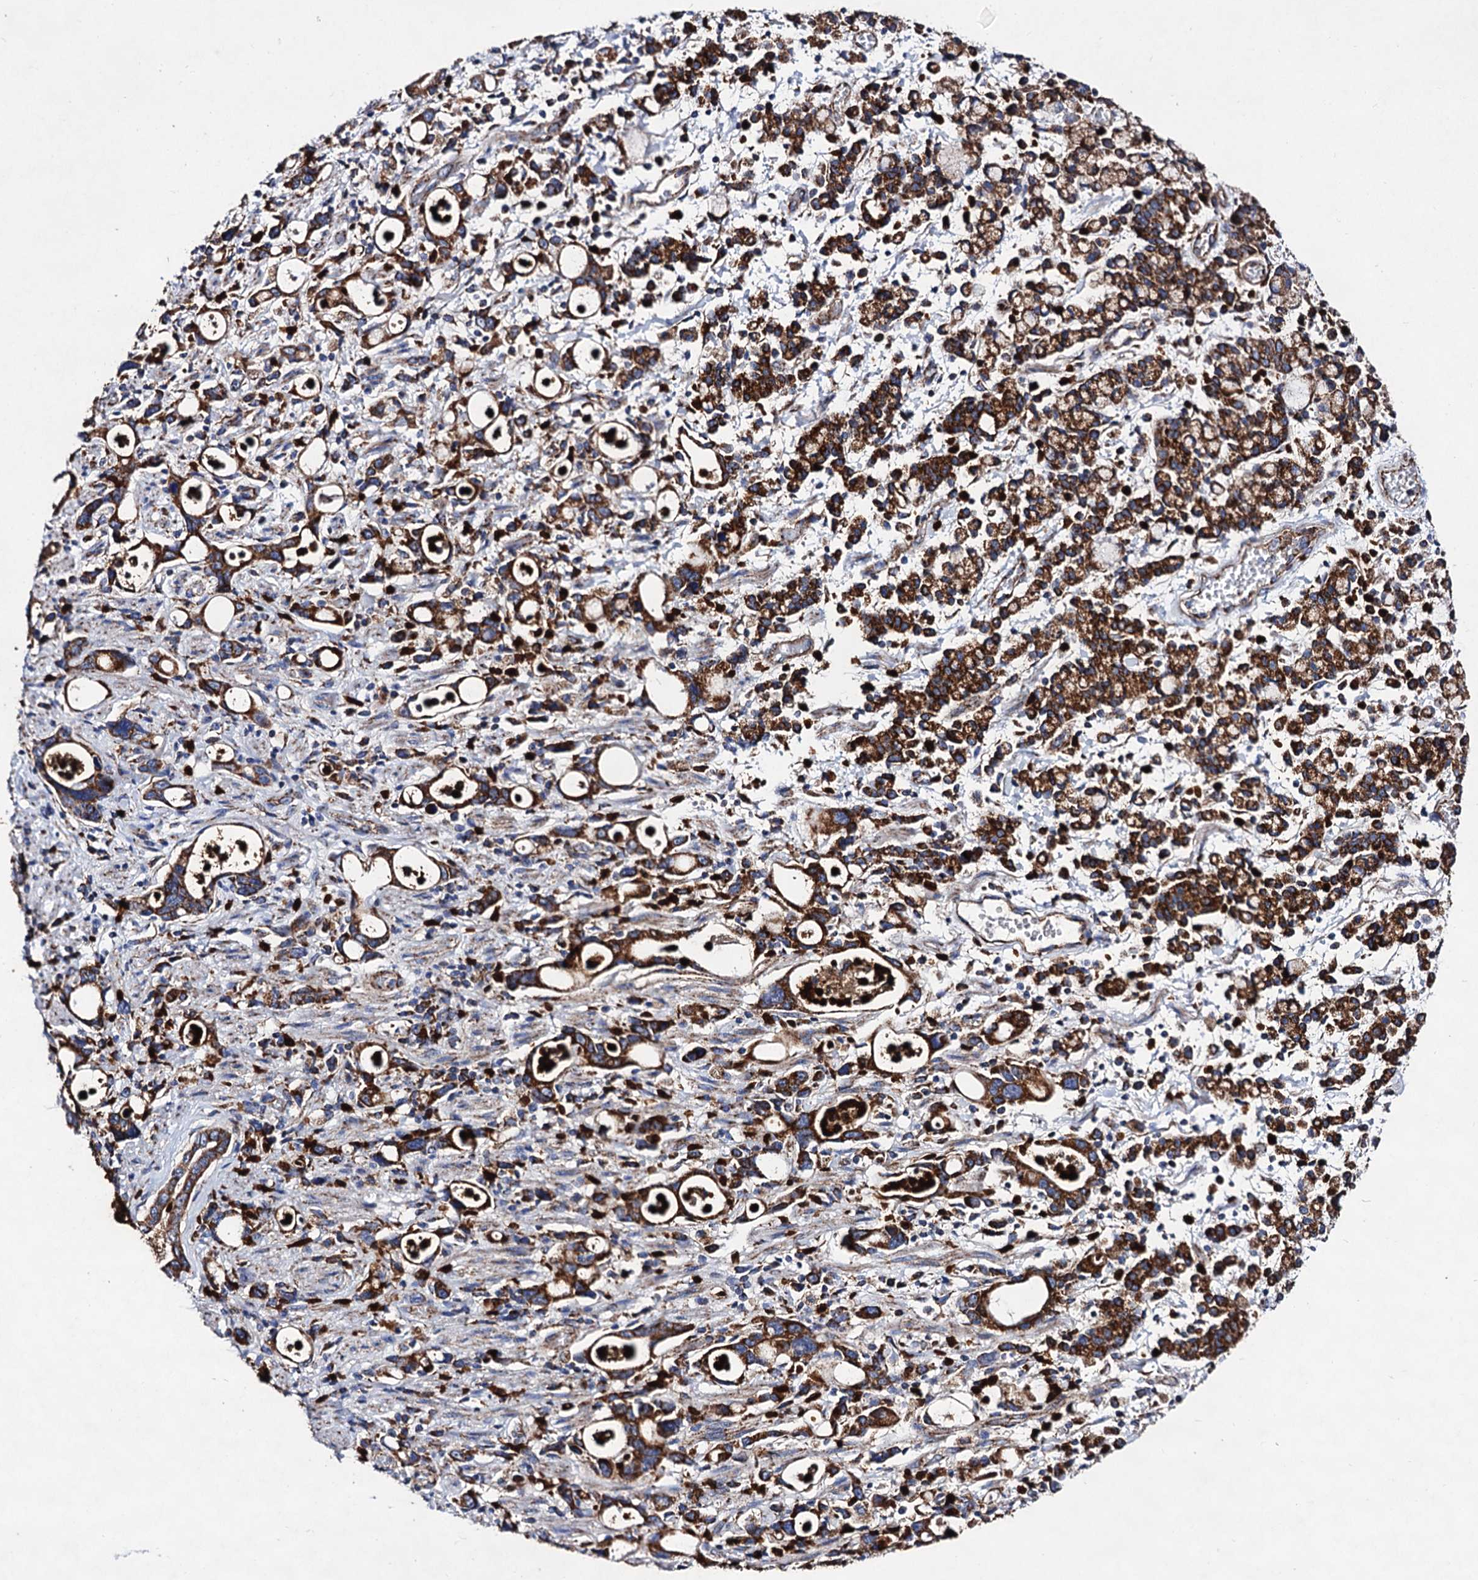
{"staining": {"intensity": "strong", "quantity": ">75%", "location": "cytoplasmic/membranous"}, "tissue": "stomach cancer", "cell_type": "Tumor cells", "image_type": "cancer", "snomed": [{"axis": "morphology", "description": "Adenocarcinoma, NOS"}, {"axis": "topography", "description": "Stomach, lower"}], "caption": "Stomach adenocarcinoma was stained to show a protein in brown. There is high levels of strong cytoplasmic/membranous staining in approximately >75% of tumor cells.", "gene": "ACAD9", "patient": {"sex": "female", "age": 43}}